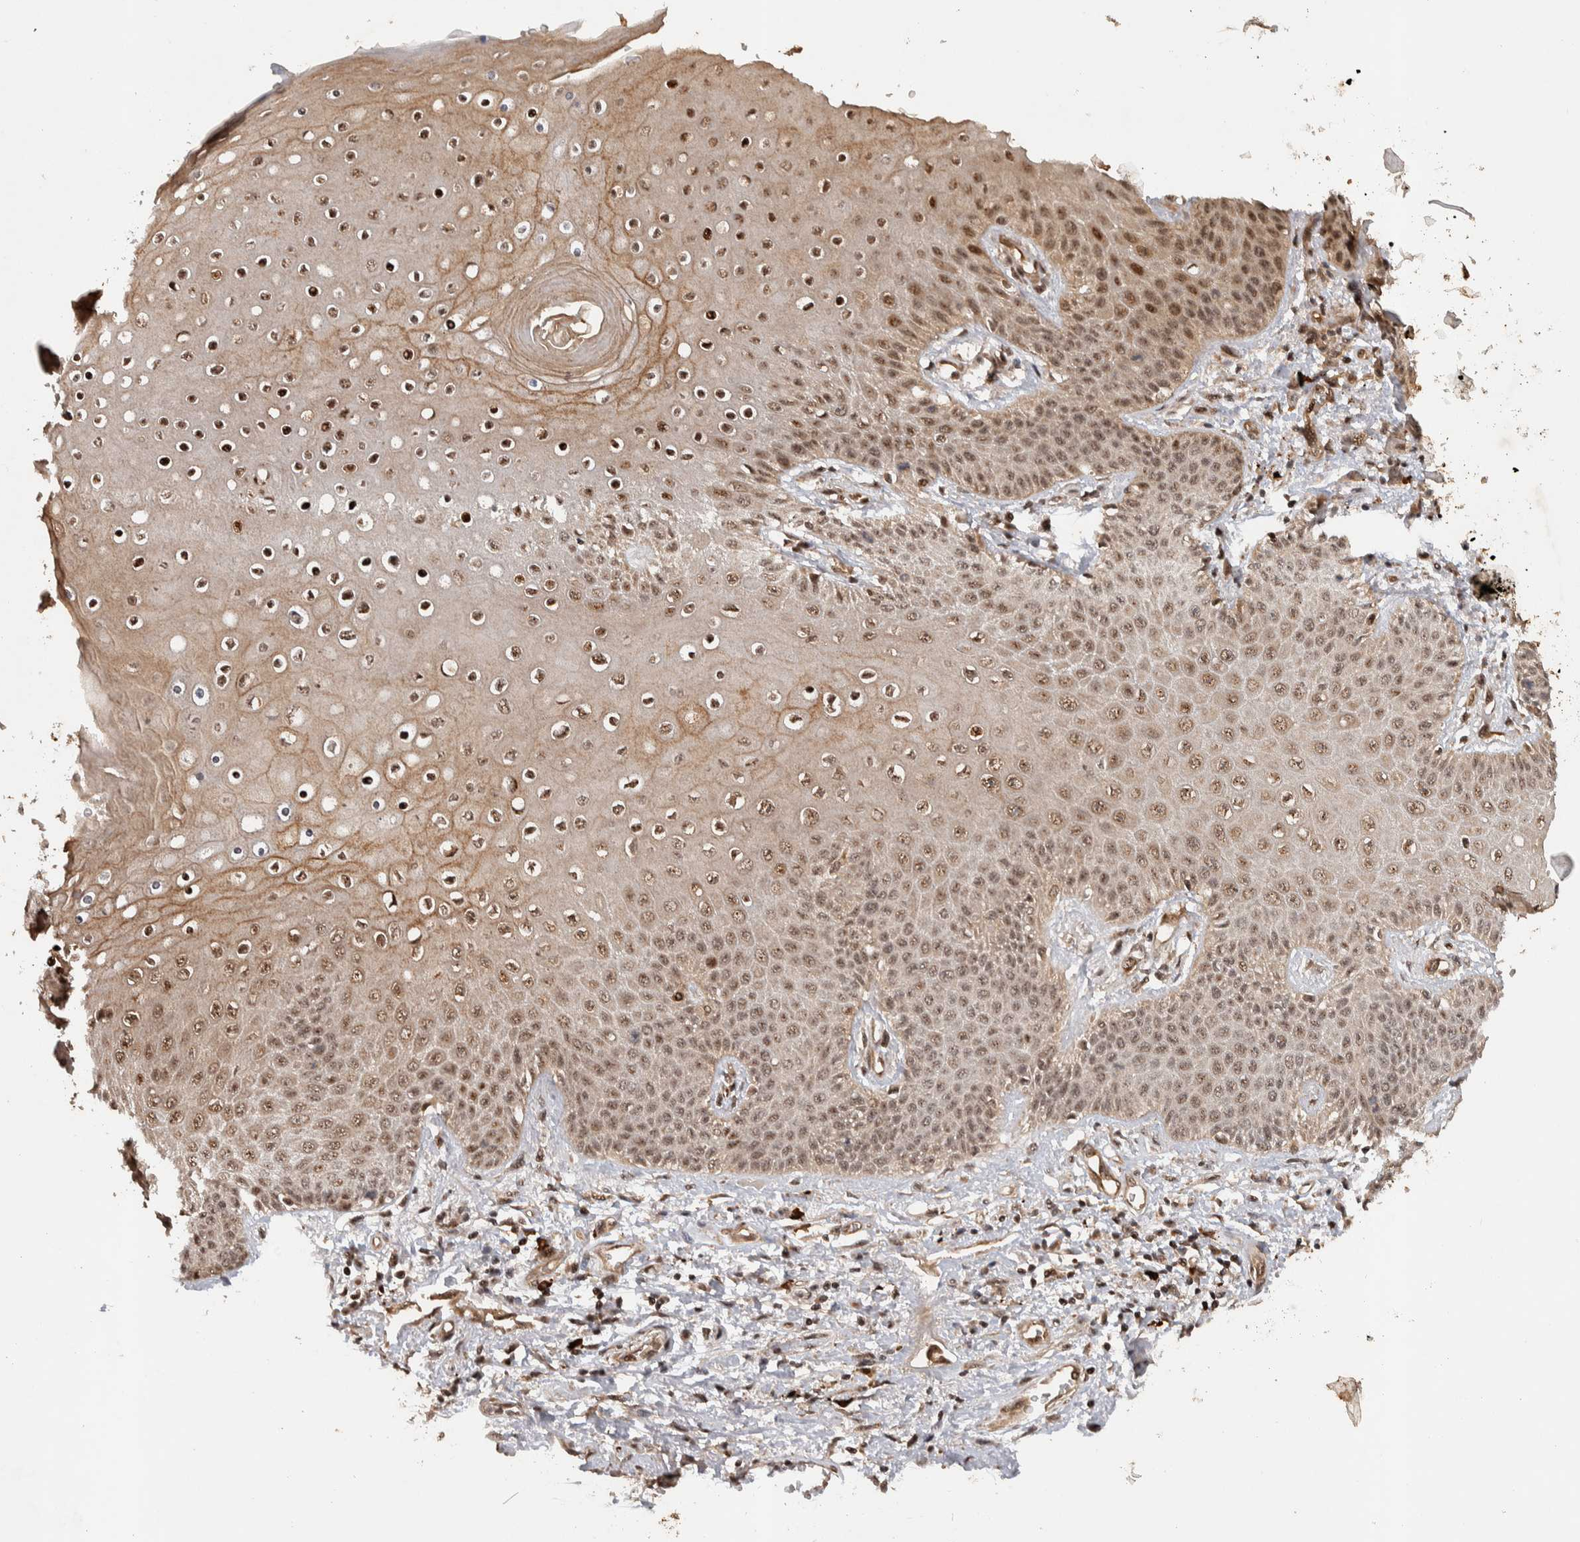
{"staining": {"intensity": "moderate", "quantity": ">75%", "location": "cytoplasmic/membranous,nuclear"}, "tissue": "skin", "cell_type": "Epidermal cells", "image_type": "normal", "snomed": [{"axis": "morphology", "description": "Normal tissue, NOS"}, {"axis": "topography", "description": "Anal"}], "caption": "Immunohistochemical staining of benign human skin shows >75% levels of moderate cytoplasmic/membranous,nuclear protein expression in about >75% of epidermal cells. Using DAB (3,3'-diaminobenzidine) (brown) and hematoxylin (blue) stains, captured at high magnification using brightfield microscopy.", "gene": "TOR1B", "patient": {"sex": "female", "age": 46}}